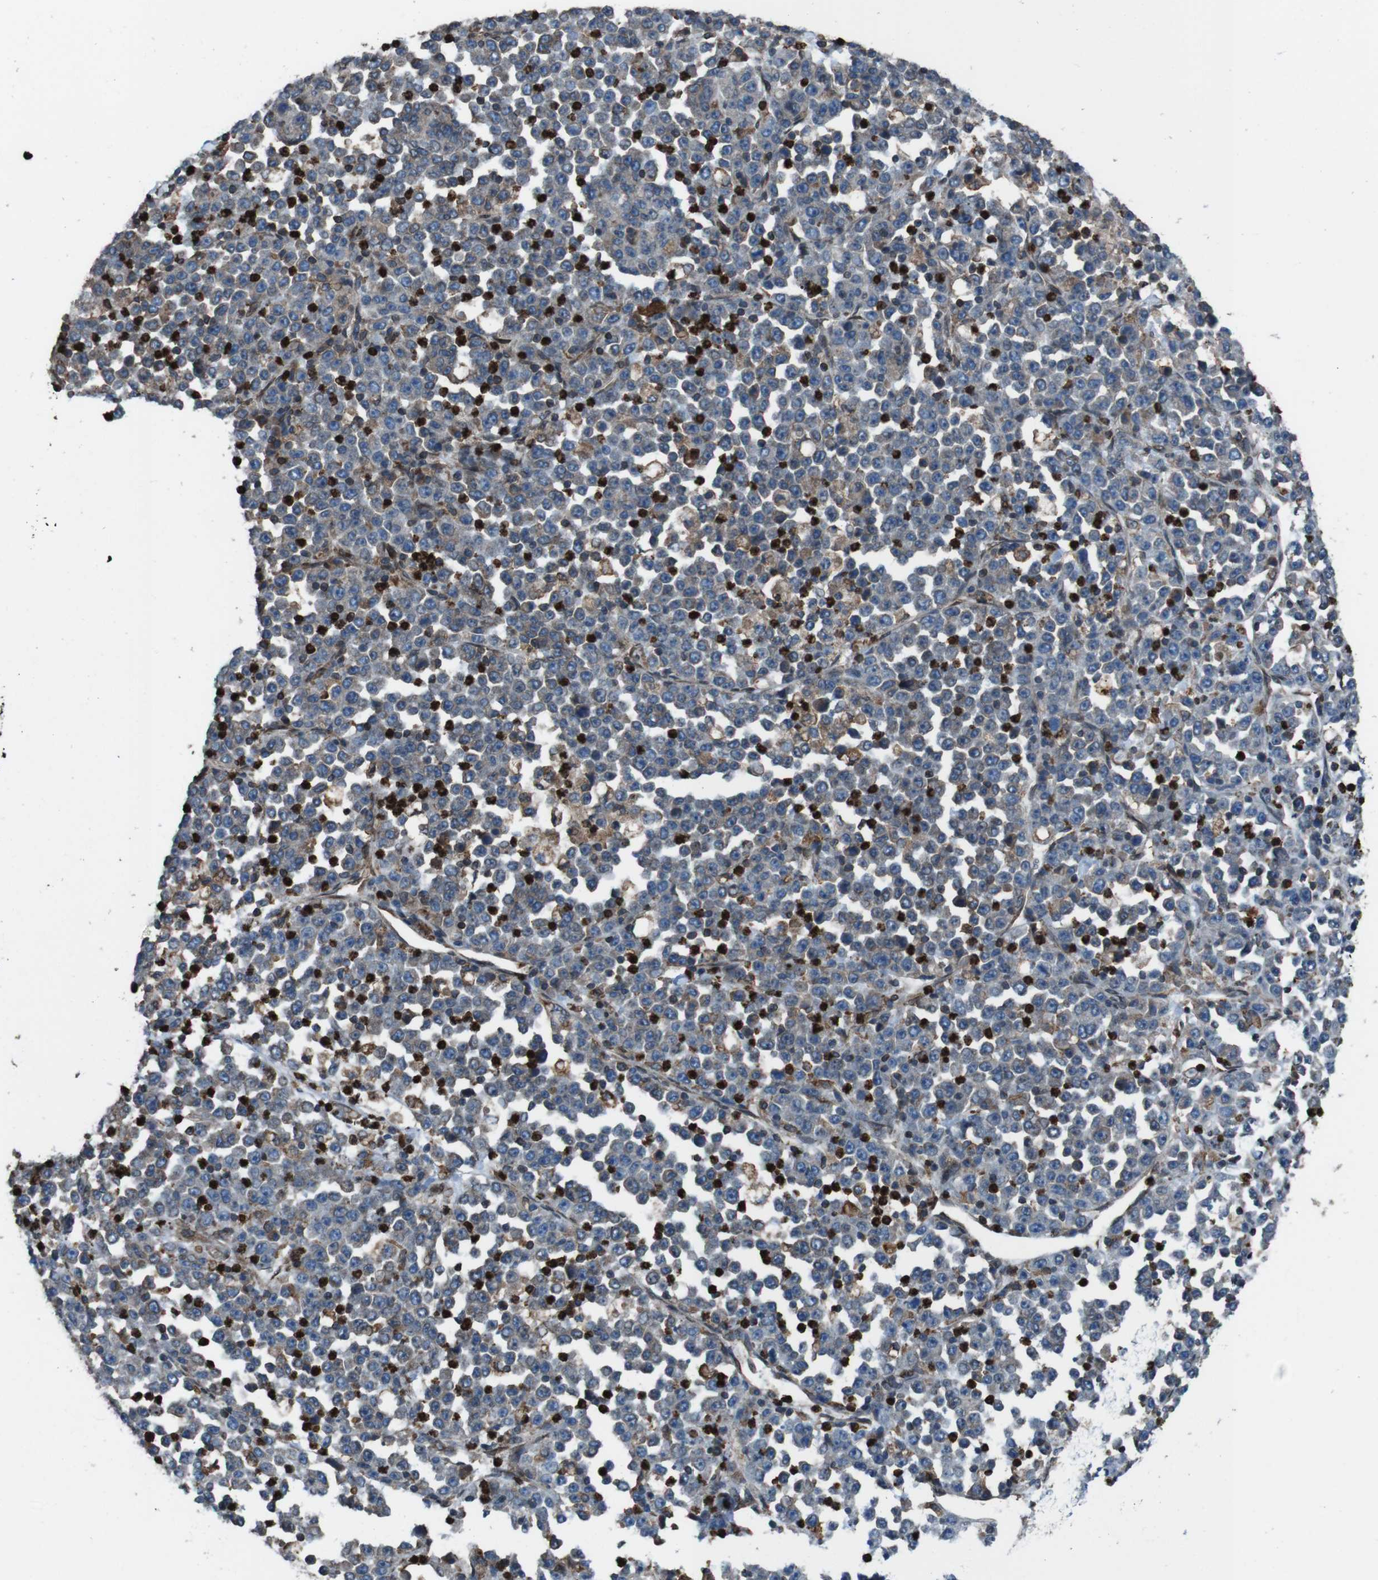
{"staining": {"intensity": "weak", "quantity": "25%-75%", "location": "cytoplasmic/membranous"}, "tissue": "stomach cancer", "cell_type": "Tumor cells", "image_type": "cancer", "snomed": [{"axis": "morphology", "description": "Normal tissue, NOS"}, {"axis": "morphology", "description": "Adenocarcinoma, NOS"}, {"axis": "topography", "description": "Stomach, upper"}, {"axis": "topography", "description": "Stomach"}], "caption": "Protein staining reveals weak cytoplasmic/membranous expression in about 25%-75% of tumor cells in adenocarcinoma (stomach). Nuclei are stained in blue.", "gene": "APMAP", "patient": {"sex": "male", "age": 59}}